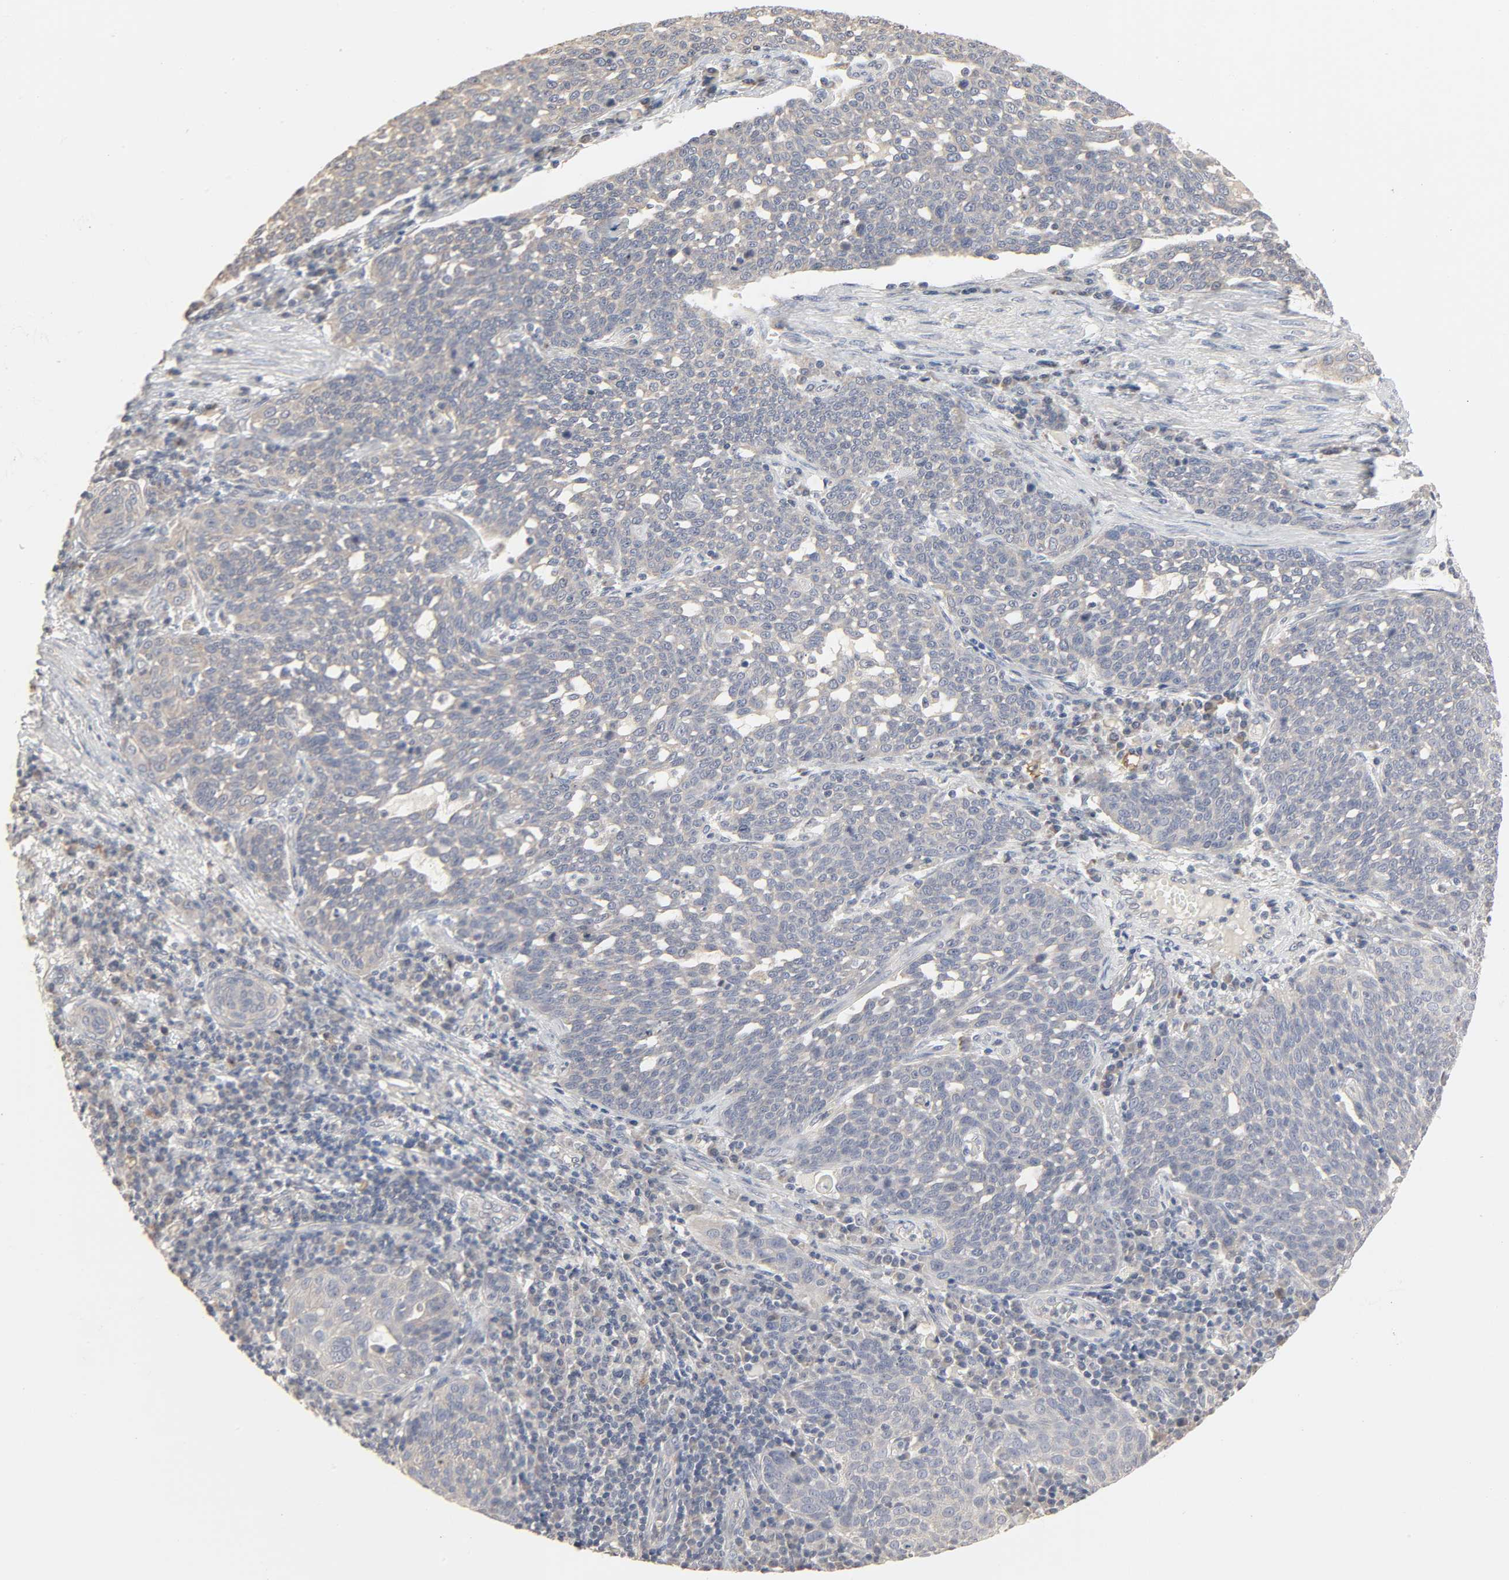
{"staining": {"intensity": "weak", "quantity": ">75%", "location": "cytoplasmic/membranous"}, "tissue": "cervical cancer", "cell_type": "Tumor cells", "image_type": "cancer", "snomed": [{"axis": "morphology", "description": "Squamous cell carcinoma, NOS"}, {"axis": "topography", "description": "Cervix"}], "caption": "This is a histology image of immunohistochemistry staining of cervical cancer (squamous cell carcinoma), which shows weak positivity in the cytoplasmic/membranous of tumor cells.", "gene": "CLEC4E", "patient": {"sex": "female", "age": 34}}